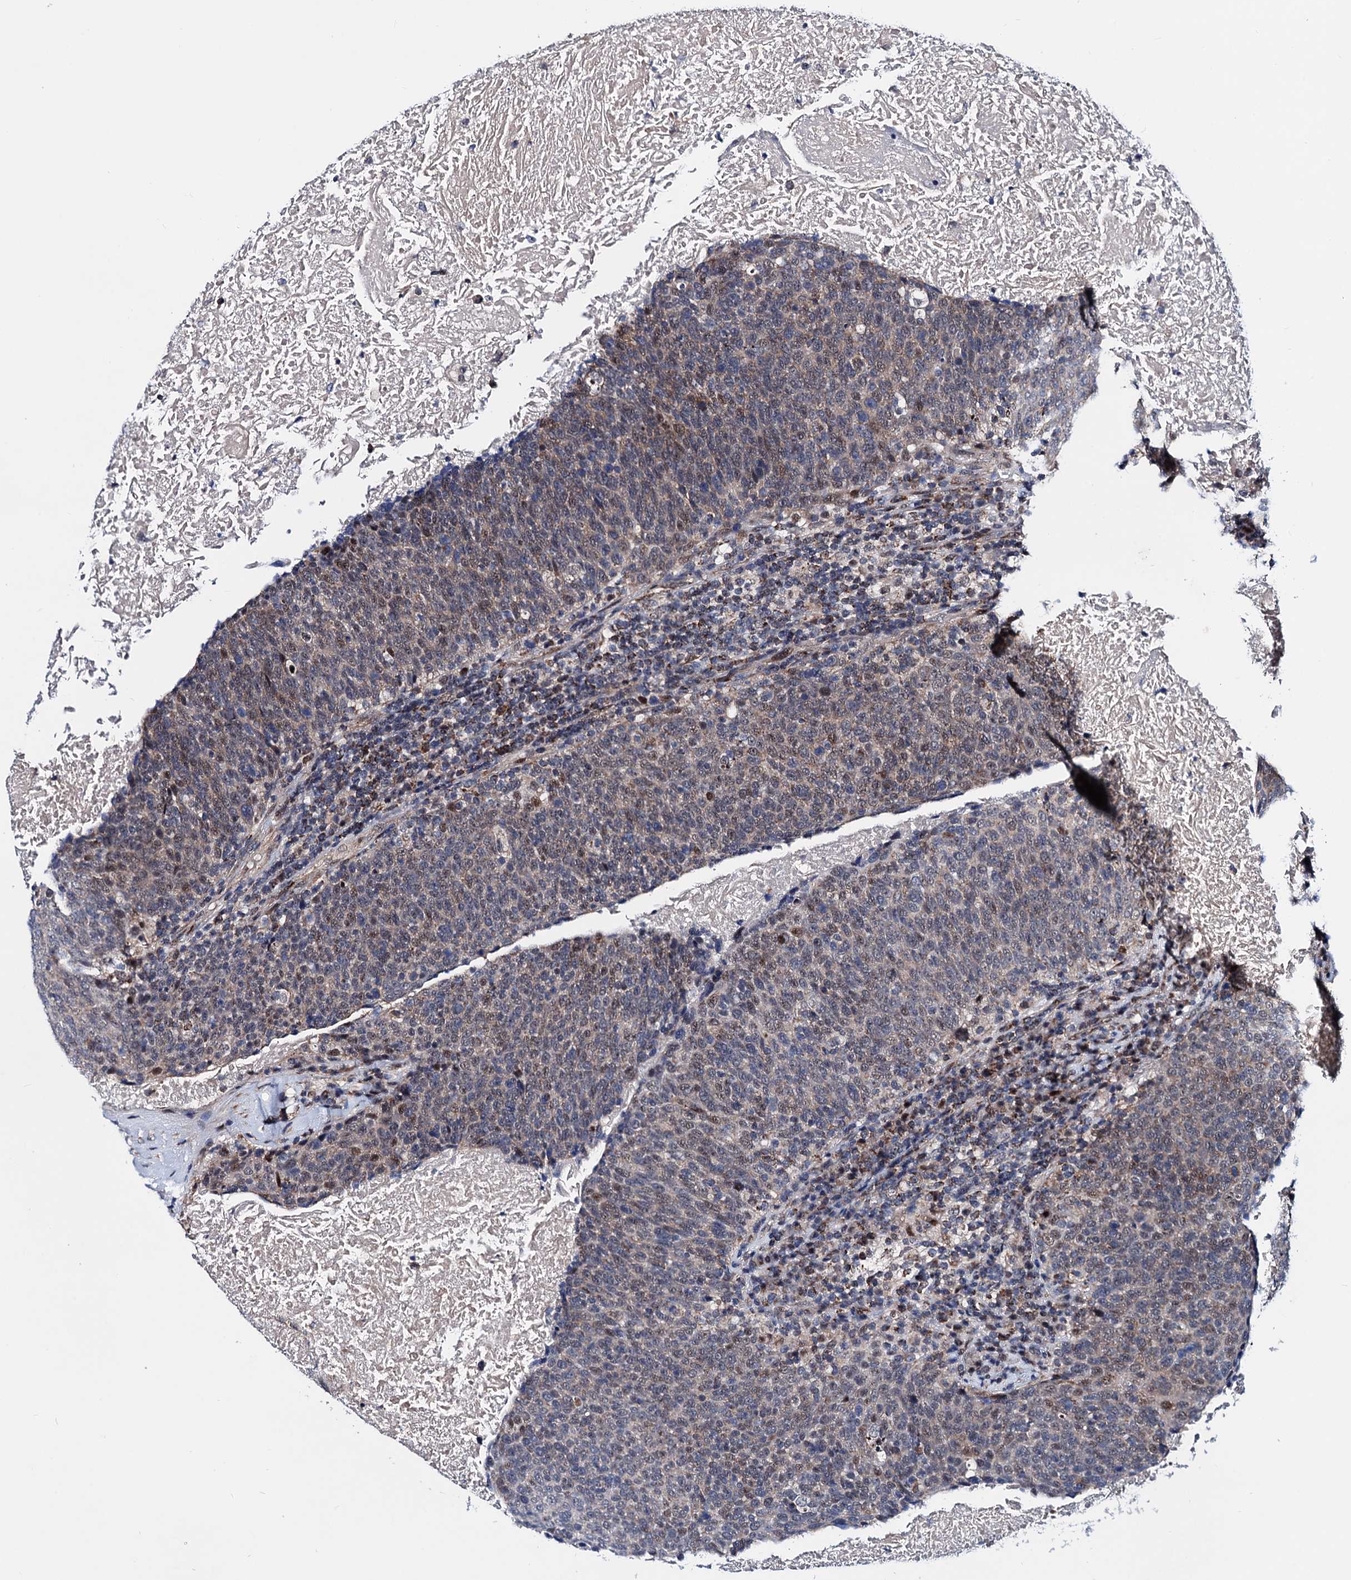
{"staining": {"intensity": "weak", "quantity": "25%-75%", "location": "nuclear"}, "tissue": "head and neck cancer", "cell_type": "Tumor cells", "image_type": "cancer", "snomed": [{"axis": "morphology", "description": "Squamous cell carcinoma, NOS"}, {"axis": "morphology", "description": "Squamous cell carcinoma, metastatic, NOS"}, {"axis": "topography", "description": "Lymph node"}, {"axis": "topography", "description": "Head-Neck"}], "caption": "Immunohistochemical staining of head and neck cancer (metastatic squamous cell carcinoma) shows weak nuclear protein expression in approximately 25%-75% of tumor cells.", "gene": "COA4", "patient": {"sex": "male", "age": 62}}